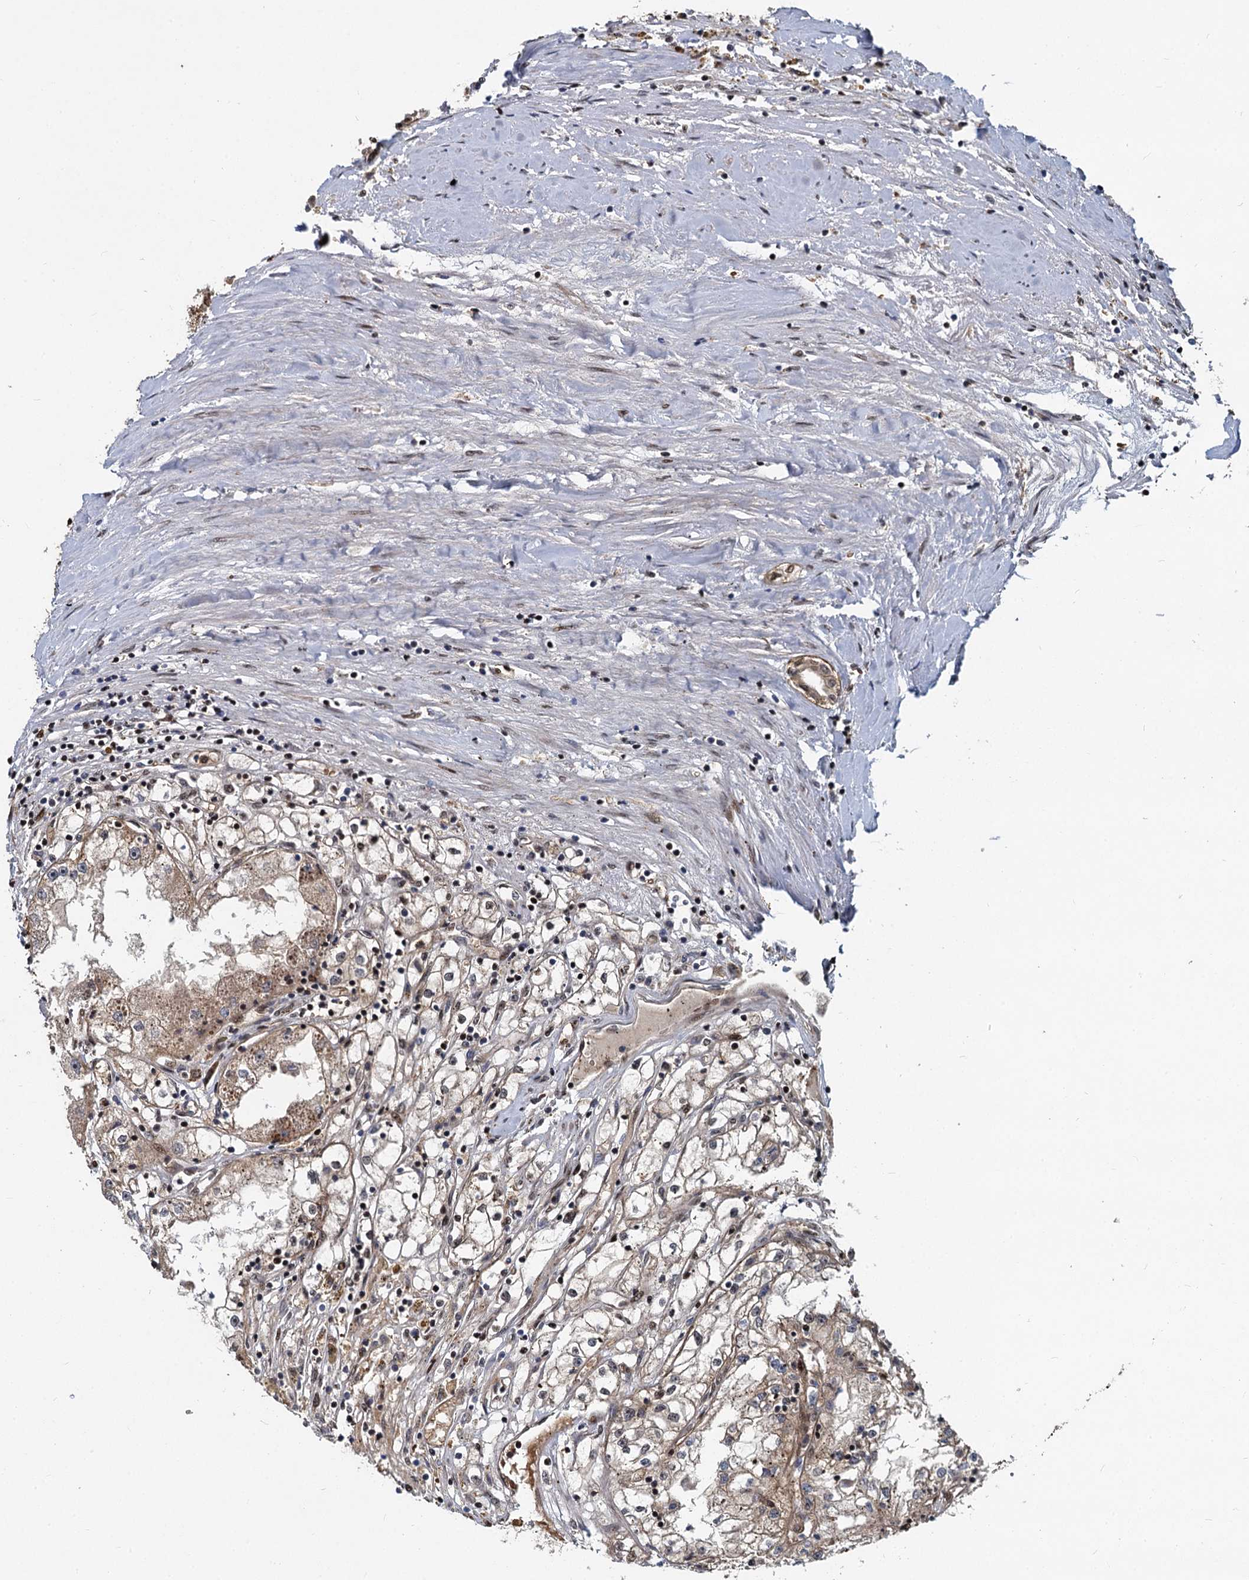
{"staining": {"intensity": "weak", "quantity": ">75%", "location": "cytoplasmic/membranous"}, "tissue": "renal cancer", "cell_type": "Tumor cells", "image_type": "cancer", "snomed": [{"axis": "morphology", "description": "Adenocarcinoma, NOS"}, {"axis": "topography", "description": "Kidney"}], "caption": "Protein expression analysis of adenocarcinoma (renal) reveals weak cytoplasmic/membranous expression in about >75% of tumor cells.", "gene": "ANKRD49", "patient": {"sex": "male", "age": 56}}